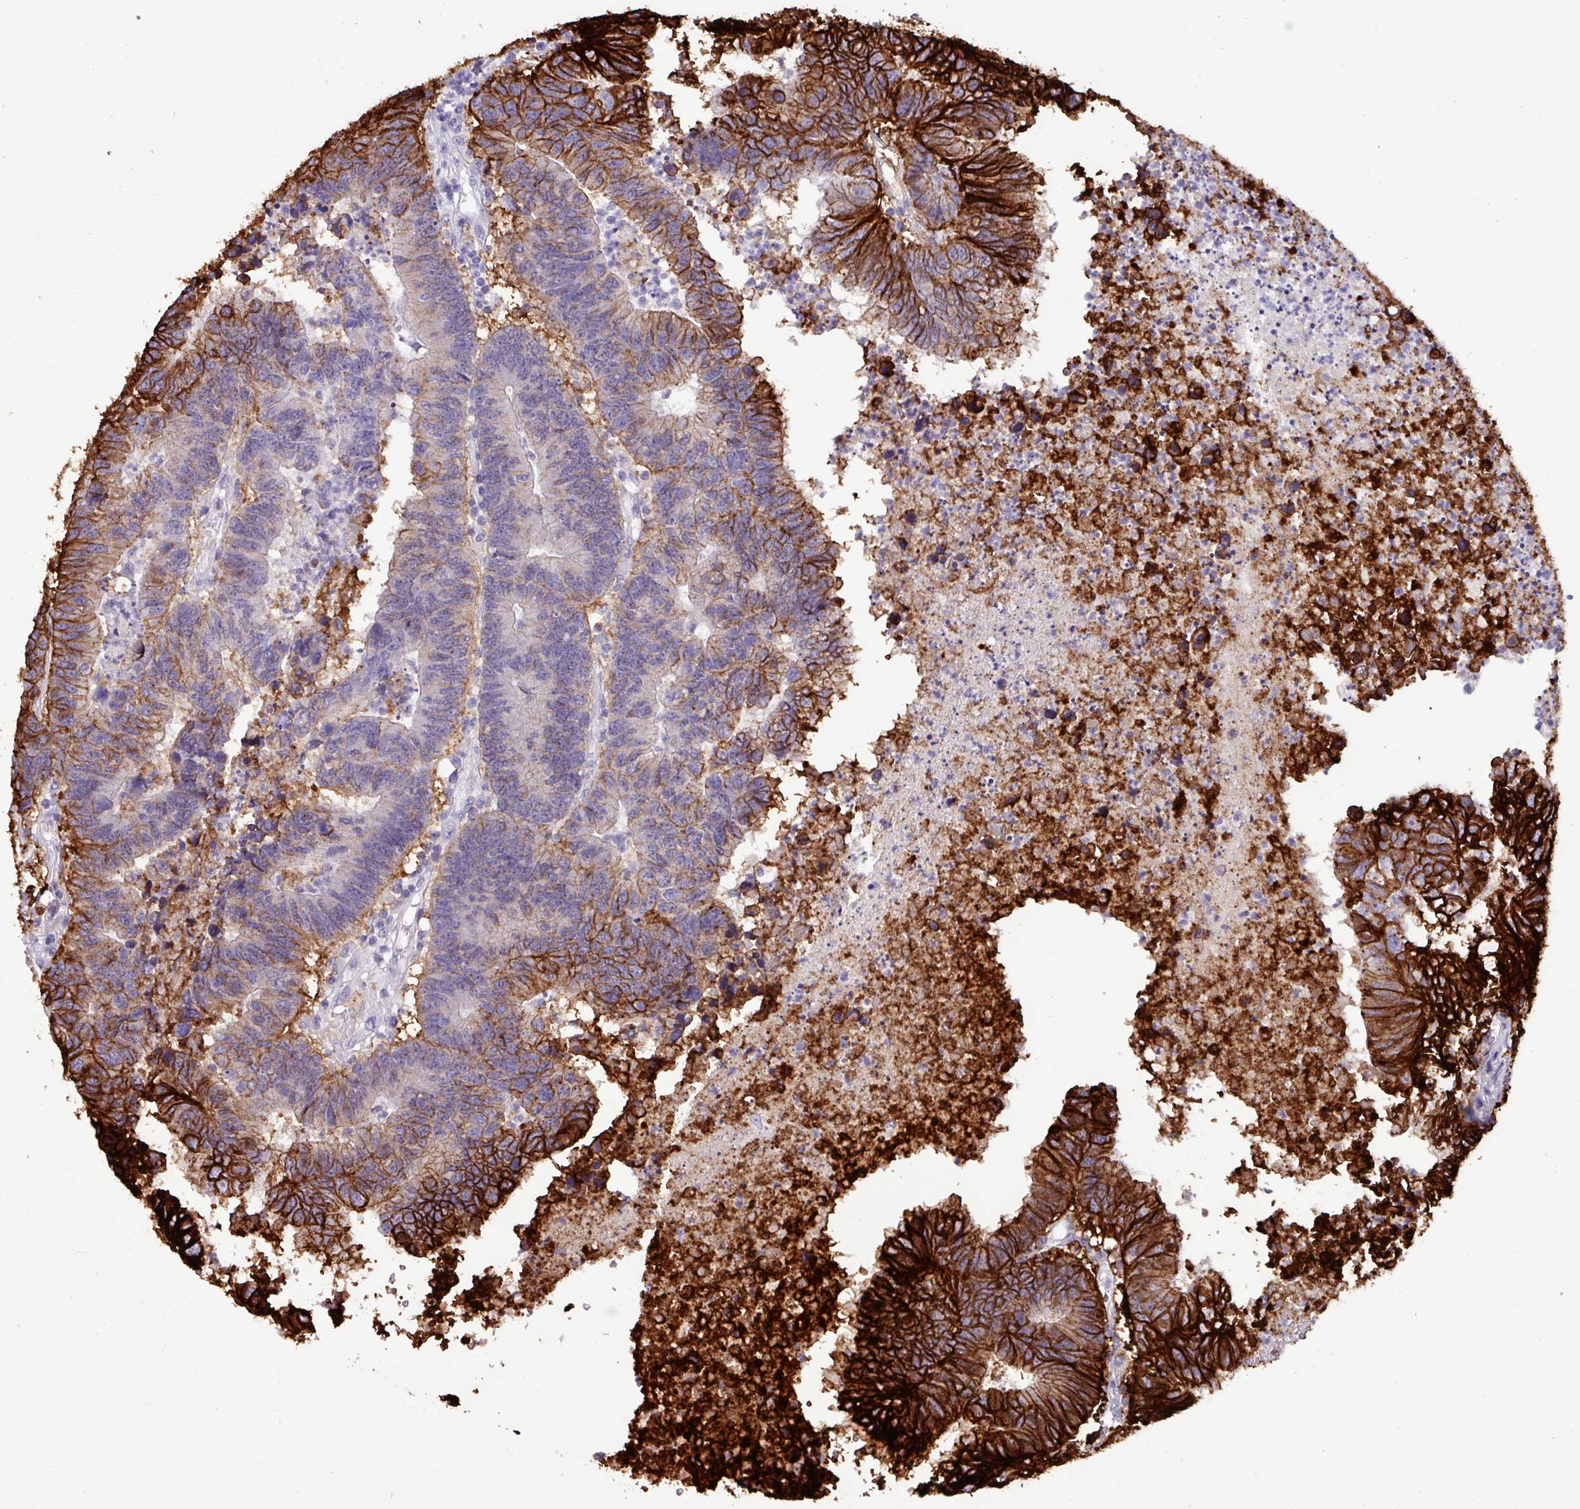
{"staining": {"intensity": "strong", "quantity": "25%-75%", "location": "cytoplasmic/membranous"}, "tissue": "colorectal cancer", "cell_type": "Tumor cells", "image_type": "cancer", "snomed": [{"axis": "morphology", "description": "Adenocarcinoma, NOS"}, {"axis": "topography", "description": "Colon"}], "caption": "Immunohistochemistry (IHC) histopathology image of human colorectal cancer stained for a protein (brown), which reveals high levels of strong cytoplasmic/membranous expression in approximately 25%-75% of tumor cells.", "gene": "EPCAM", "patient": {"sex": "female", "age": 48}}